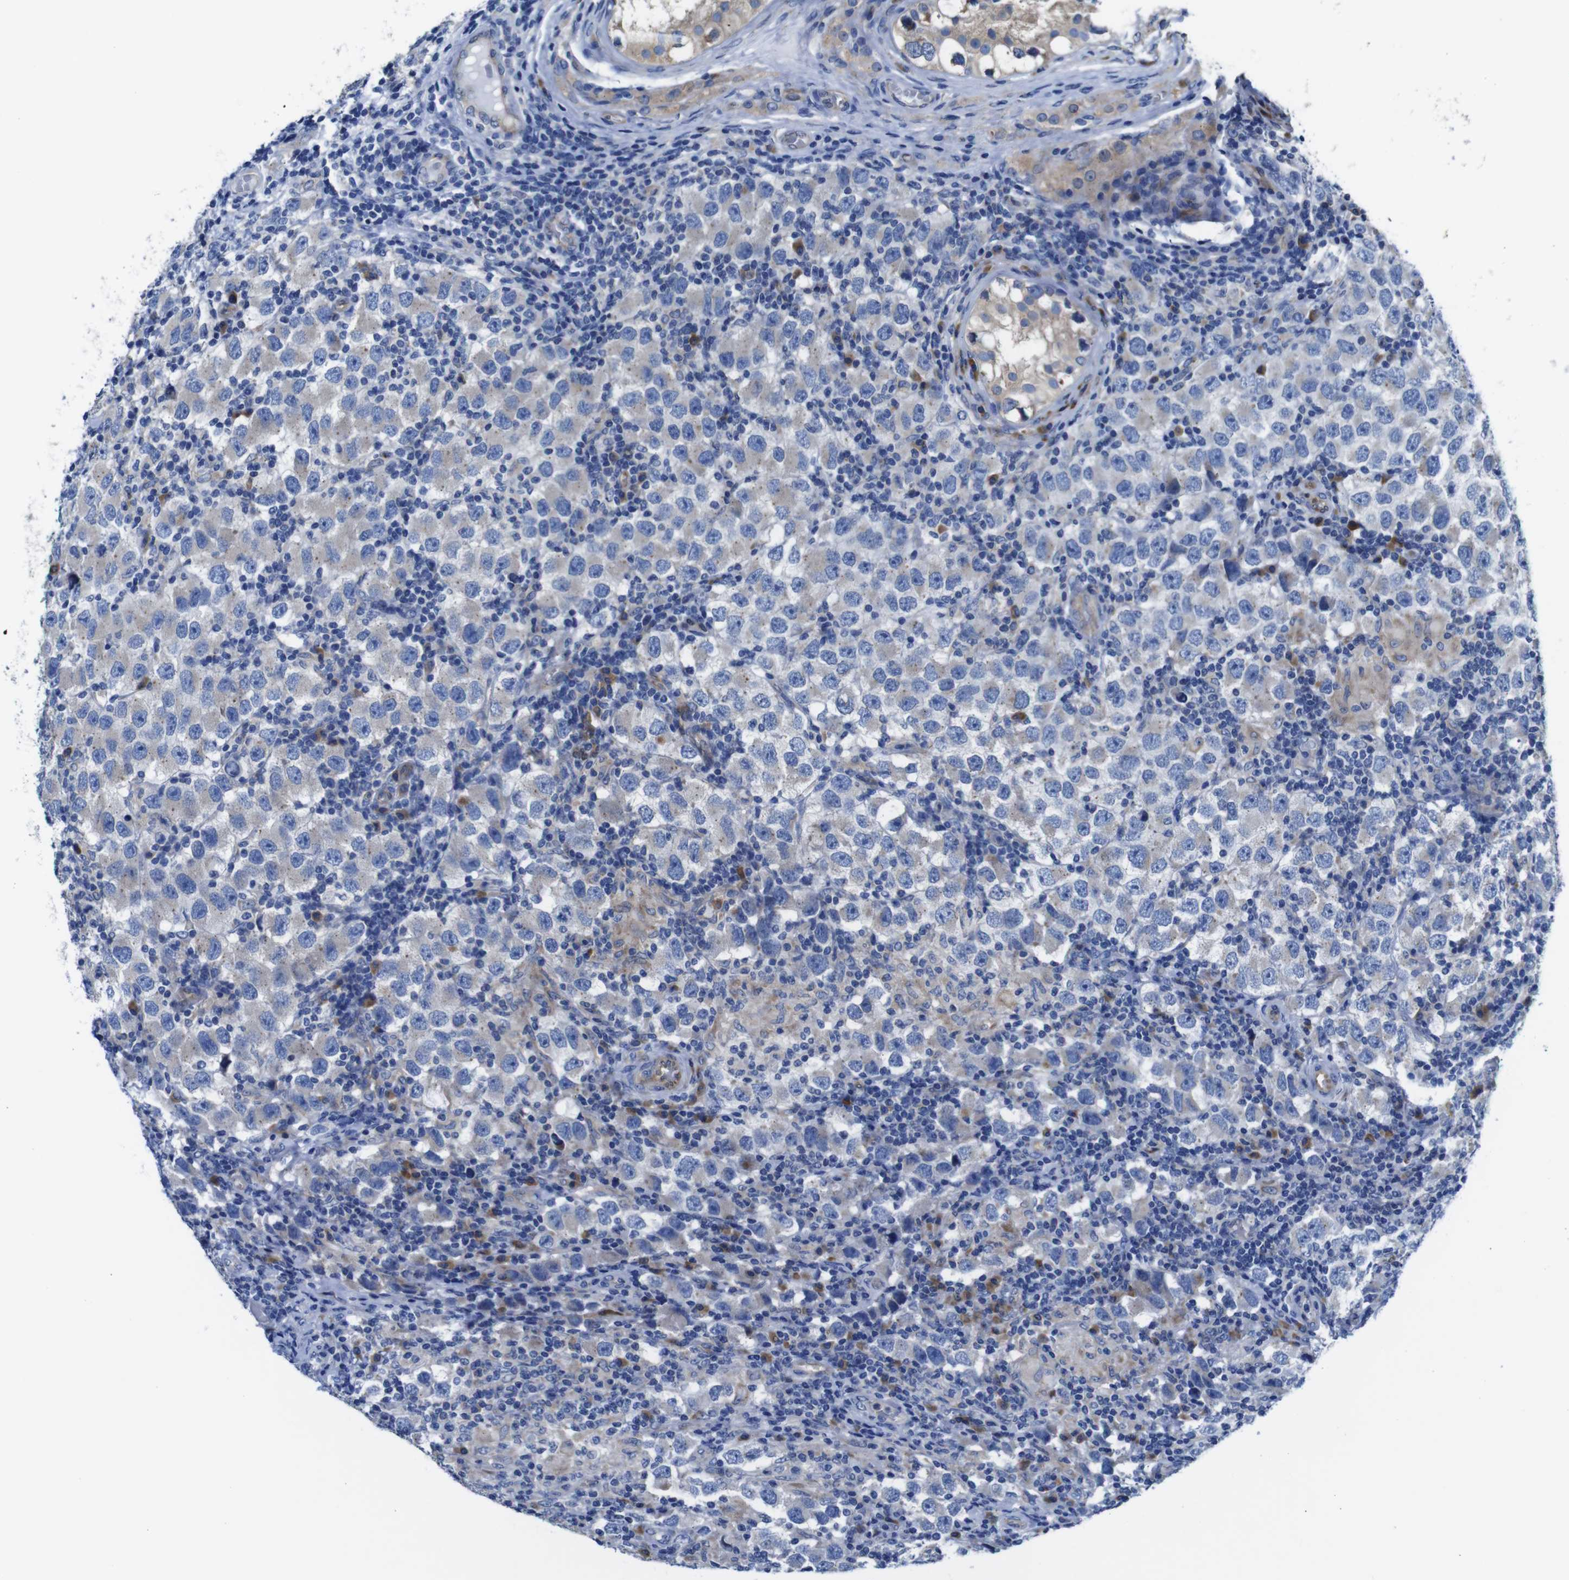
{"staining": {"intensity": "weak", "quantity": "25%-75%", "location": "cytoplasmic/membranous"}, "tissue": "testis cancer", "cell_type": "Tumor cells", "image_type": "cancer", "snomed": [{"axis": "morphology", "description": "Carcinoma, Embryonal, NOS"}, {"axis": "topography", "description": "Testis"}], "caption": "This is an image of immunohistochemistry staining of embryonal carcinoma (testis), which shows weak expression in the cytoplasmic/membranous of tumor cells.", "gene": "DDRGK1", "patient": {"sex": "male", "age": 21}}